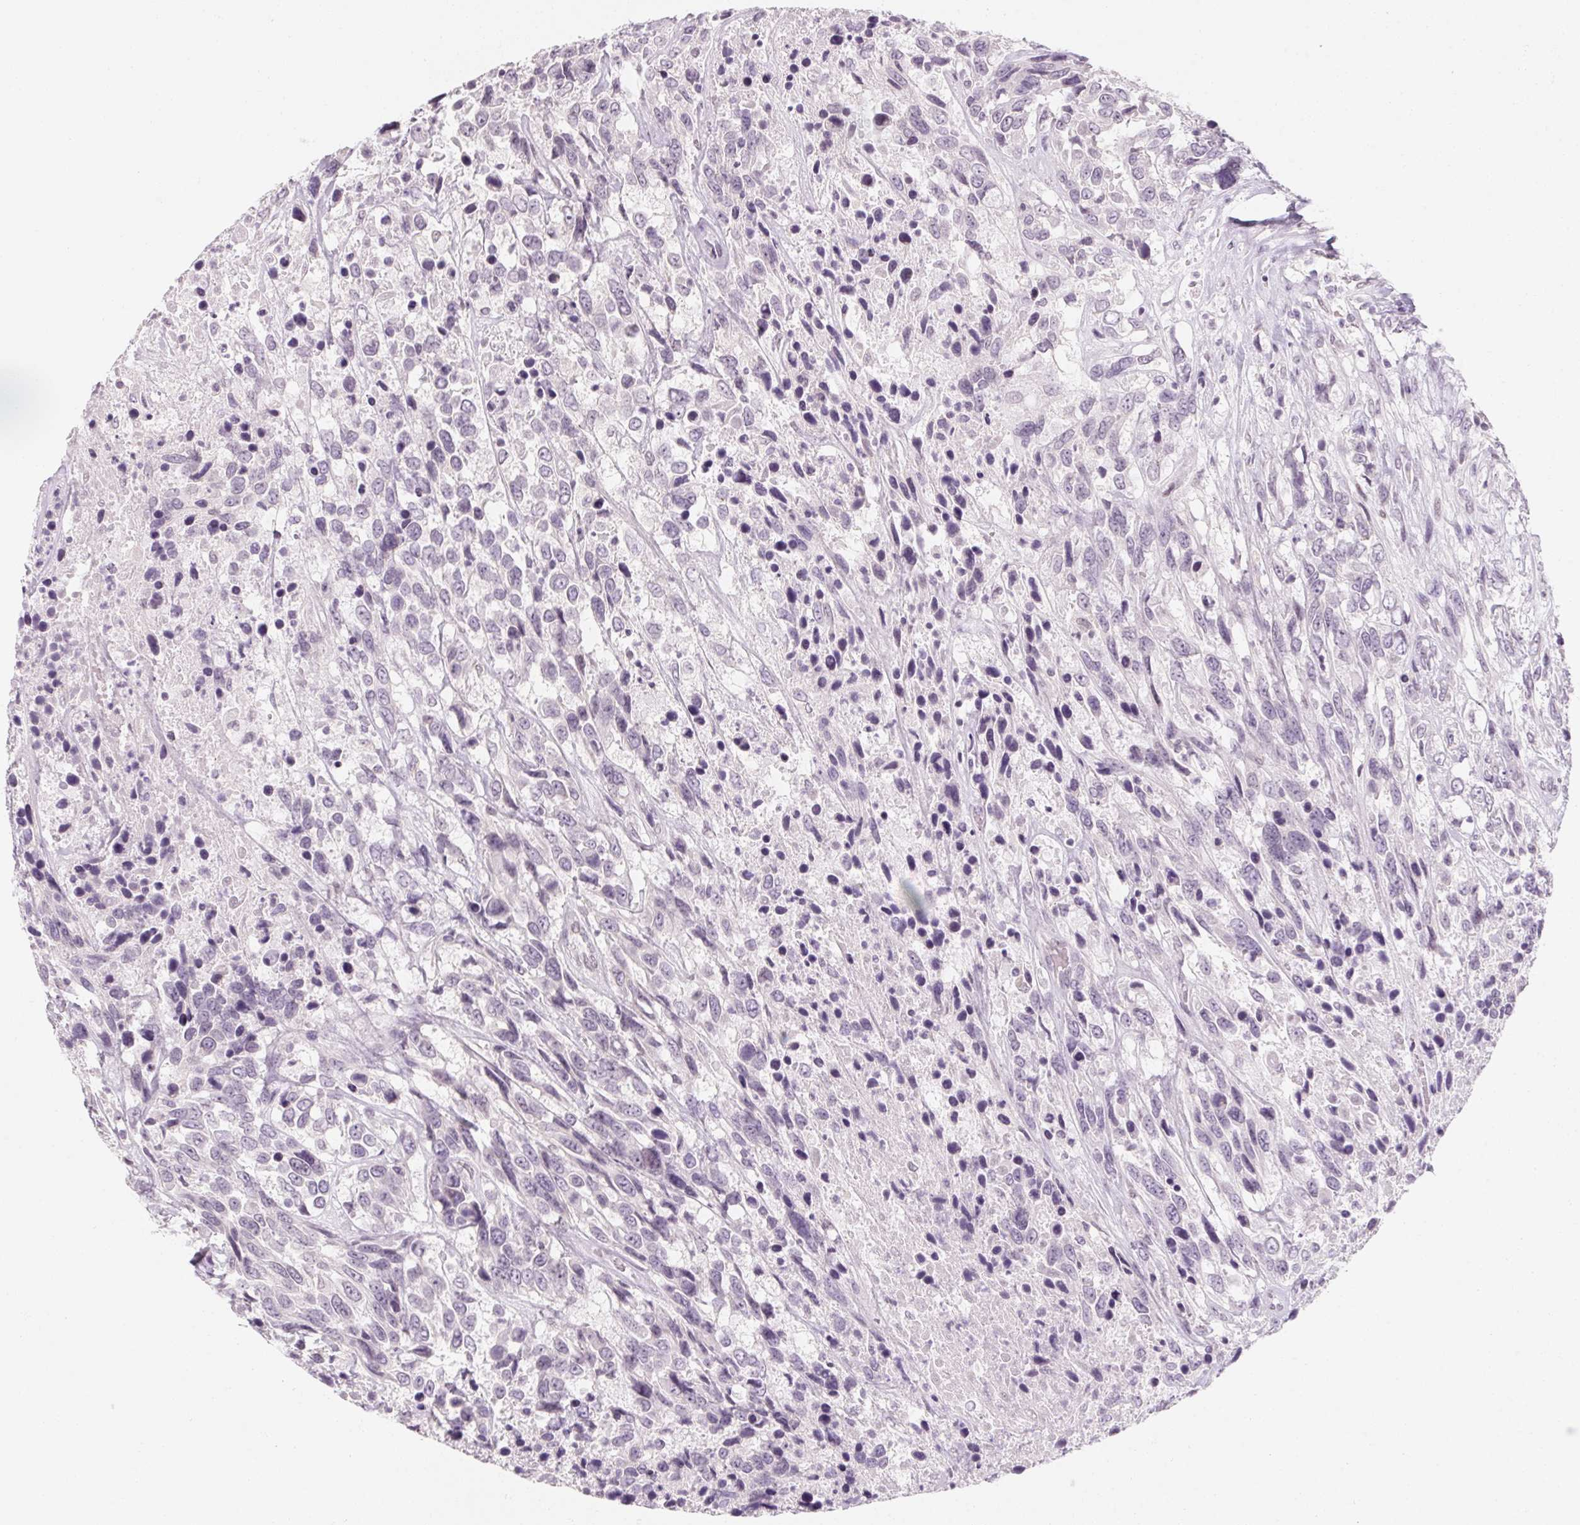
{"staining": {"intensity": "negative", "quantity": "none", "location": "none"}, "tissue": "urothelial cancer", "cell_type": "Tumor cells", "image_type": "cancer", "snomed": [{"axis": "morphology", "description": "Urothelial carcinoma, High grade"}, {"axis": "topography", "description": "Urinary bladder"}], "caption": "This photomicrograph is of urothelial cancer stained with immunohistochemistry (IHC) to label a protein in brown with the nuclei are counter-stained blue. There is no positivity in tumor cells. The staining was performed using DAB (3,3'-diaminobenzidine) to visualize the protein expression in brown, while the nuclei were stained in blue with hematoxylin (Magnification: 20x).", "gene": "KCNQ2", "patient": {"sex": "female", "age": 70}}